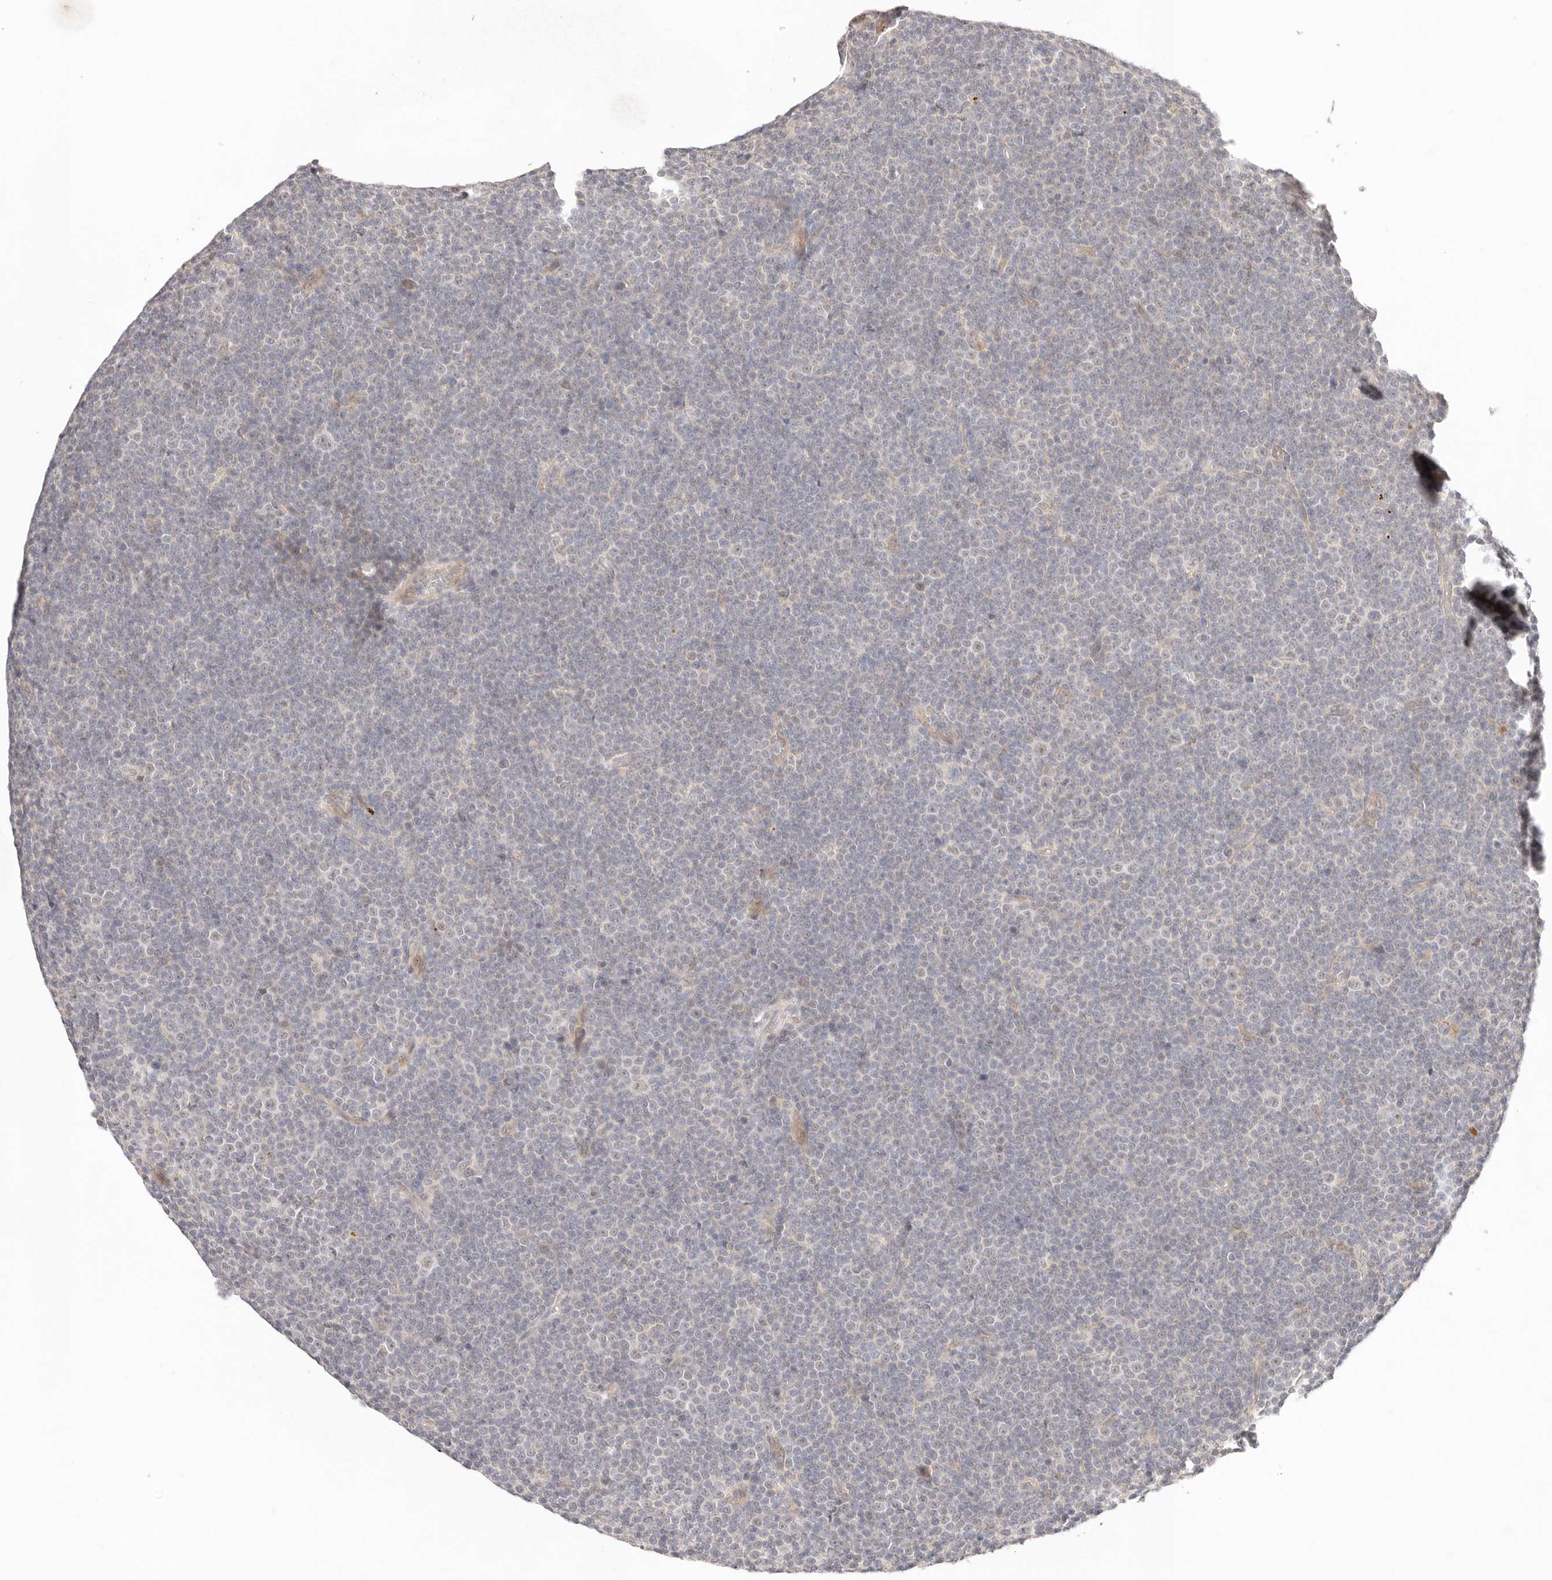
{"staining": {"intensity": "negative", "quantity": "none", "location": "none"}, "tissue": "lymphoma", "cell_type": "Tumor cells", "image_type": "cancer", "snomed": [{"axis": "morphology", "description": "Malignant lymphoma, non-Hodgkin's type, Low grade"}, {"axis": "topography", "description": "Lymph node"}], "caption": "IHC of lymphoma shows no expression in tumor cells. The staining was performed using DAB to visualize the protein expression in brown, while the nuclei were stained in blue with hematoxylin (Magnification: 20x).", "gene": "GPR156", "patient": {"sex": "female", "age": 67}}